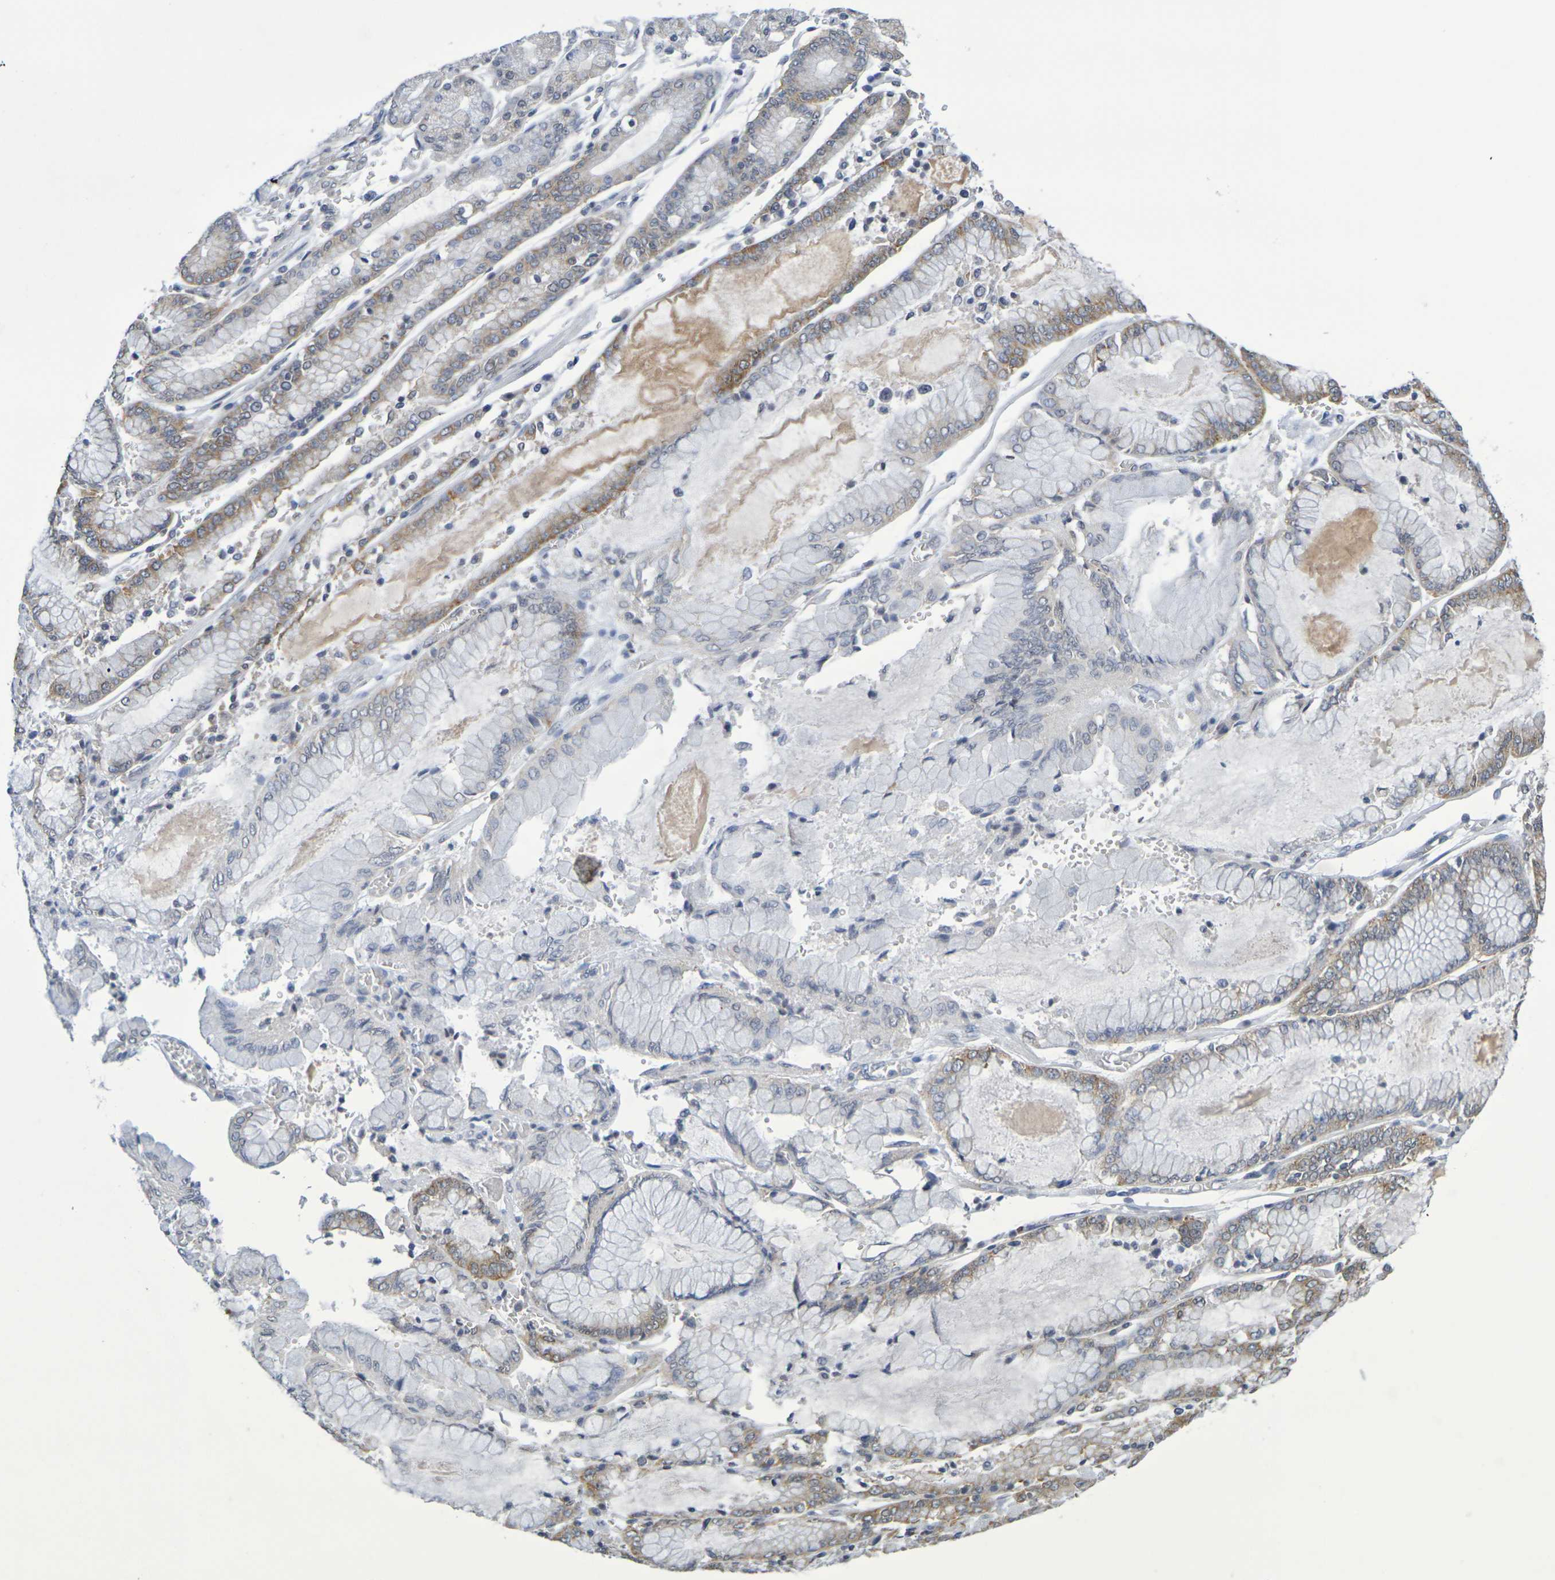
{"staining": {"intensity": "moderate", "quantity": "25%-75%", "location": "cytoplasmic/membranous"}, "tissue": "stomach cancer", "cell_type": "Tumor cells", "image_type": "cancer", "snomed": [{"axis": "morphology", "description": "Normal tissue, NOS"}, {"axis": "morphology", "description": "Adenocarcinoma, NOS"}, {"axis": "topography", "description": "Stomach, upper"}, {"axis": "topography", "description": "Stomach"}], "caption": "The photomicrograph exhibits immunohistochemical staining of stomach cancer. There is moderate cytoplasmic/membranous expression is identified in about 25%-75% of tumor cells.", "gene": "CHRNB1", "patient": {"sex": "male", "age": 76}}